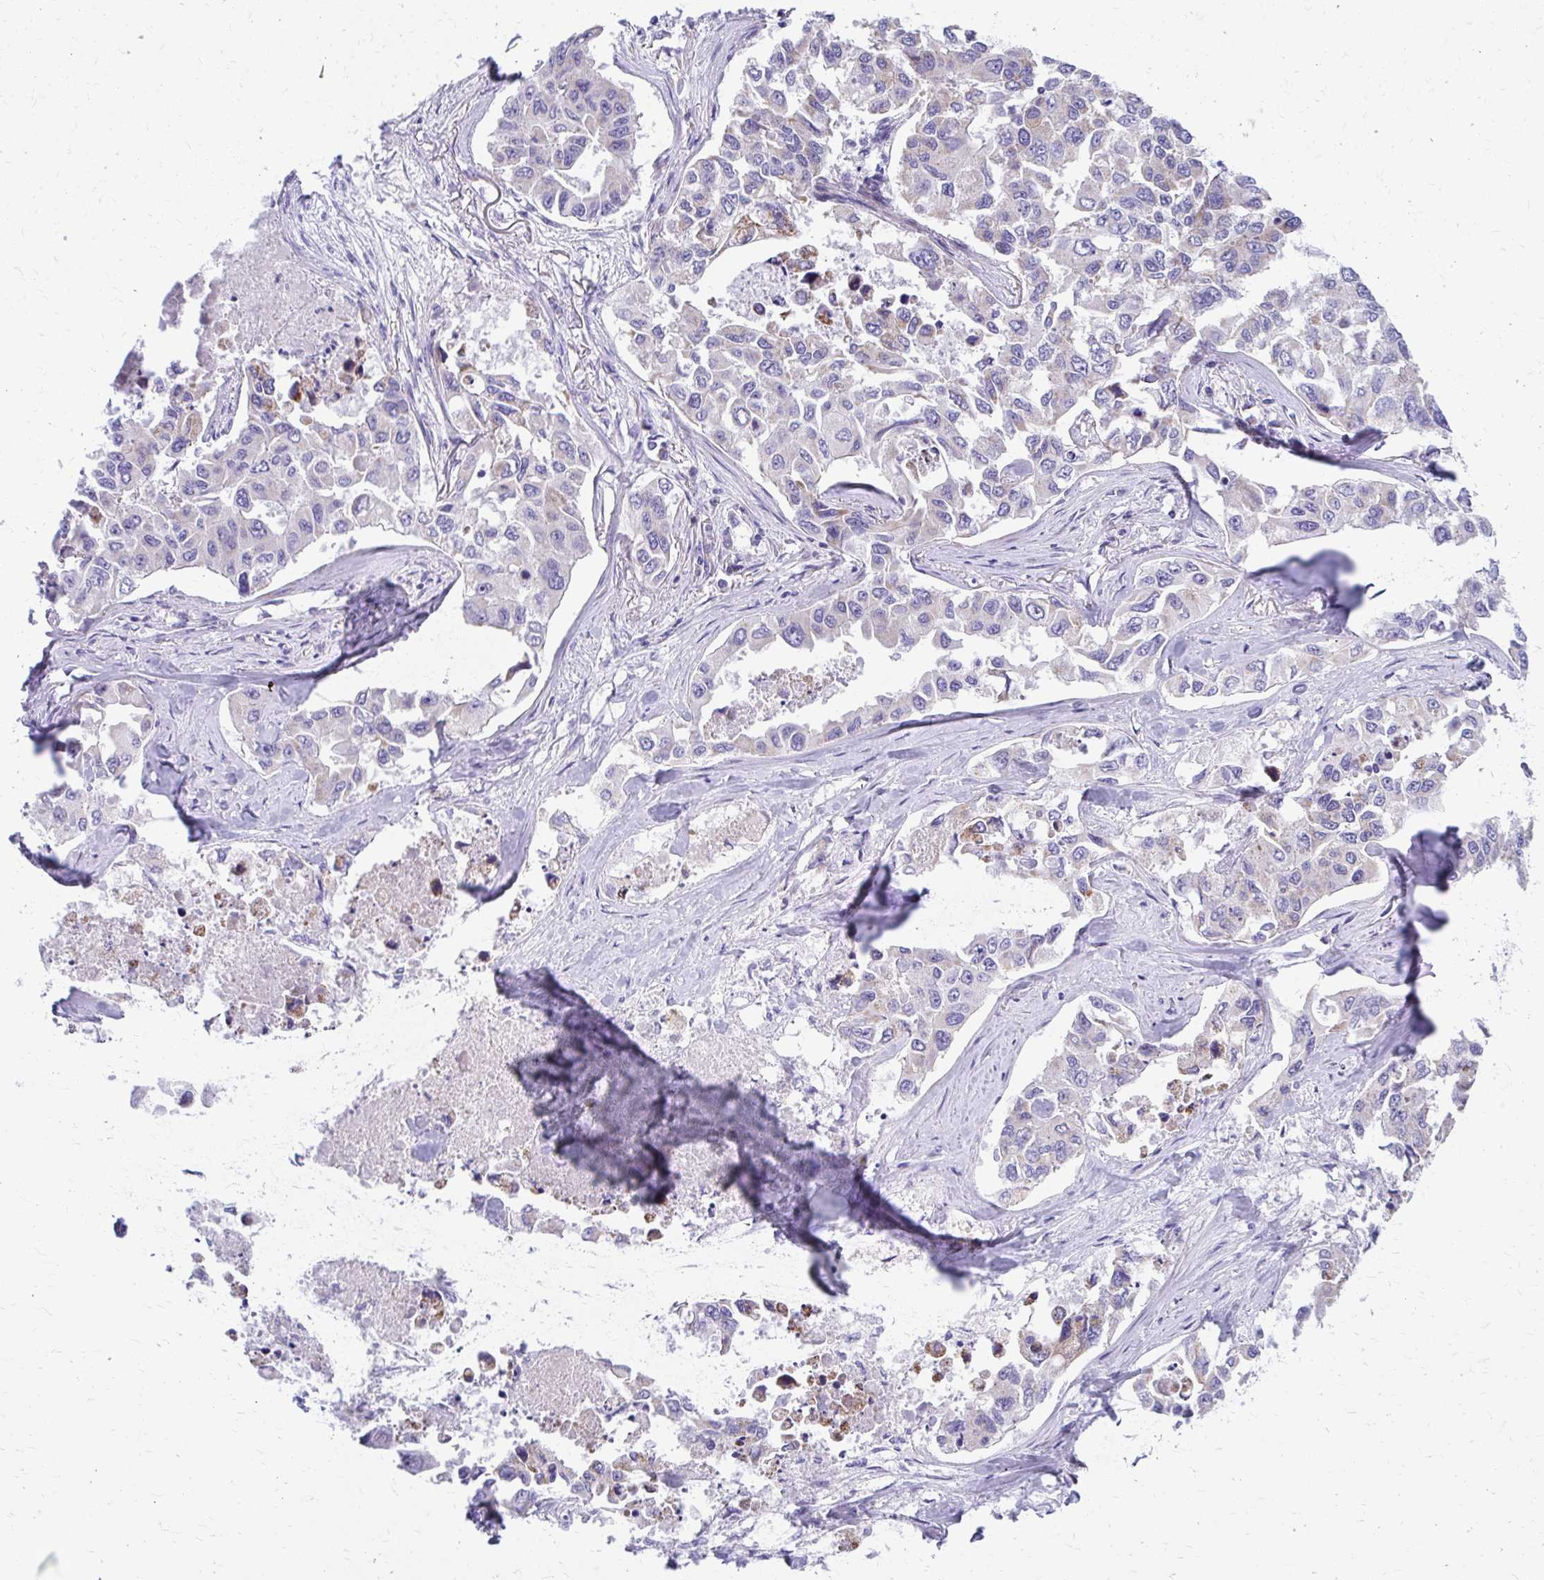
{"staining": {"intensity": "negative", "quantity": "none", "location": "none"}, "tissue": "lung cancer", "cell_type": "Tumor cells", "image_type": "cancer", "snomed": [{"axis": "morphology", "description": "Adenocarcinoma, NOS"}, {"axis": "topography", "description": "Lung"}], "caption": "Protein analysis of adenocarcinoma (lung) exhibits no significant positivity in tumor cells.", "gene": "IL37", "patient": {"sex": "male", "age": 64}}